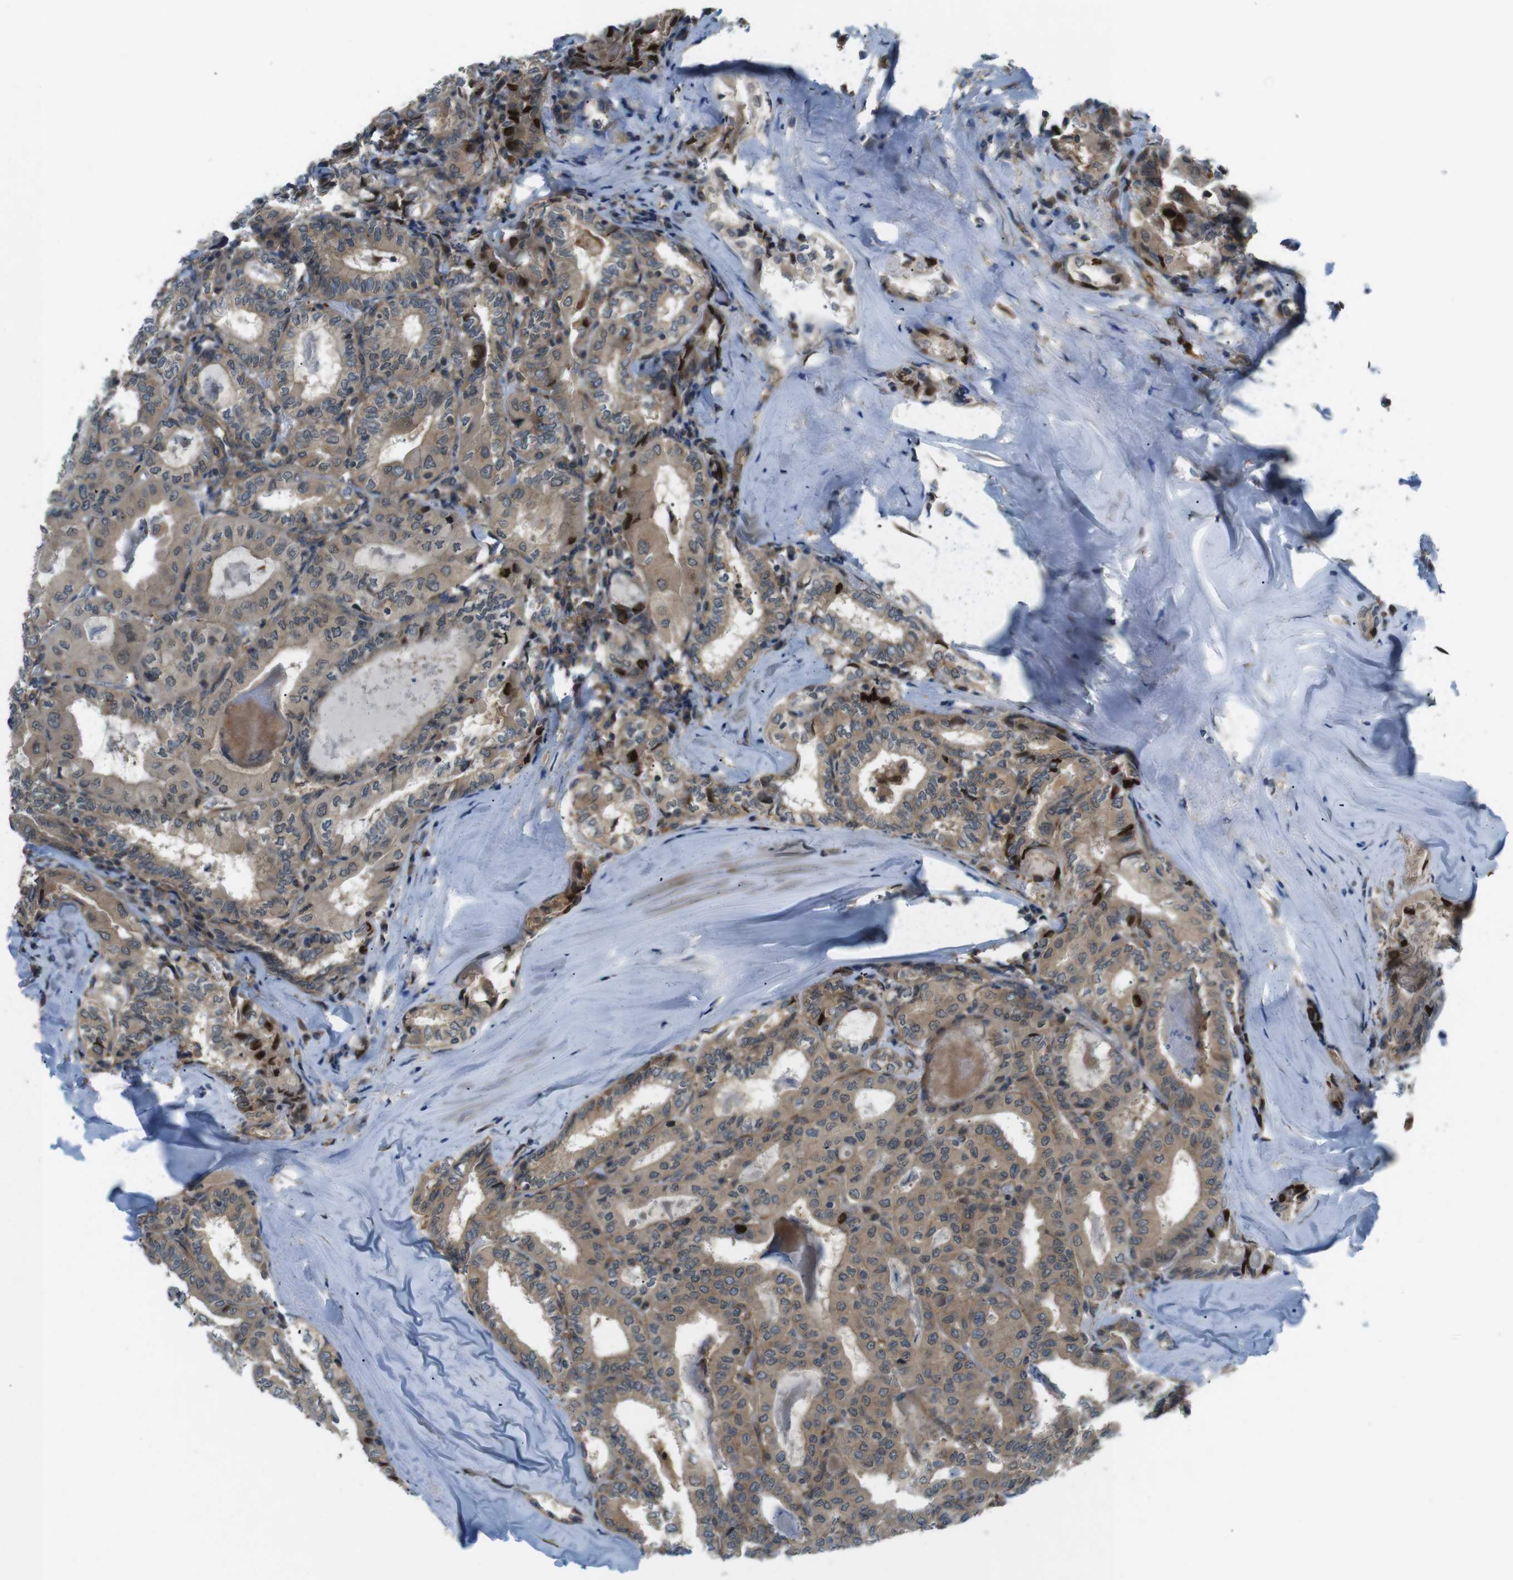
{"staining": {"intensity": "moderate", "quantity": ">75%", "location": "cytoplasmic/membranous"}, "tissue": "thyroid cancer", "cell_type": "Tumor cells", "image_type": "cancer", "snomed": [{"axis": "morphology", "description": "Papillary adenocarcinoma, NOS"}, {"axis": "topography", "description": "Thyroid gland"}], "caption": "Papillary adenocarcinoma (thyroid) stained for a protein reveals moderate cytoplasmic/membranous positivity in tumor cells.", "gene": "TSC1", "patient": {"sex": "female", "age": 42}}